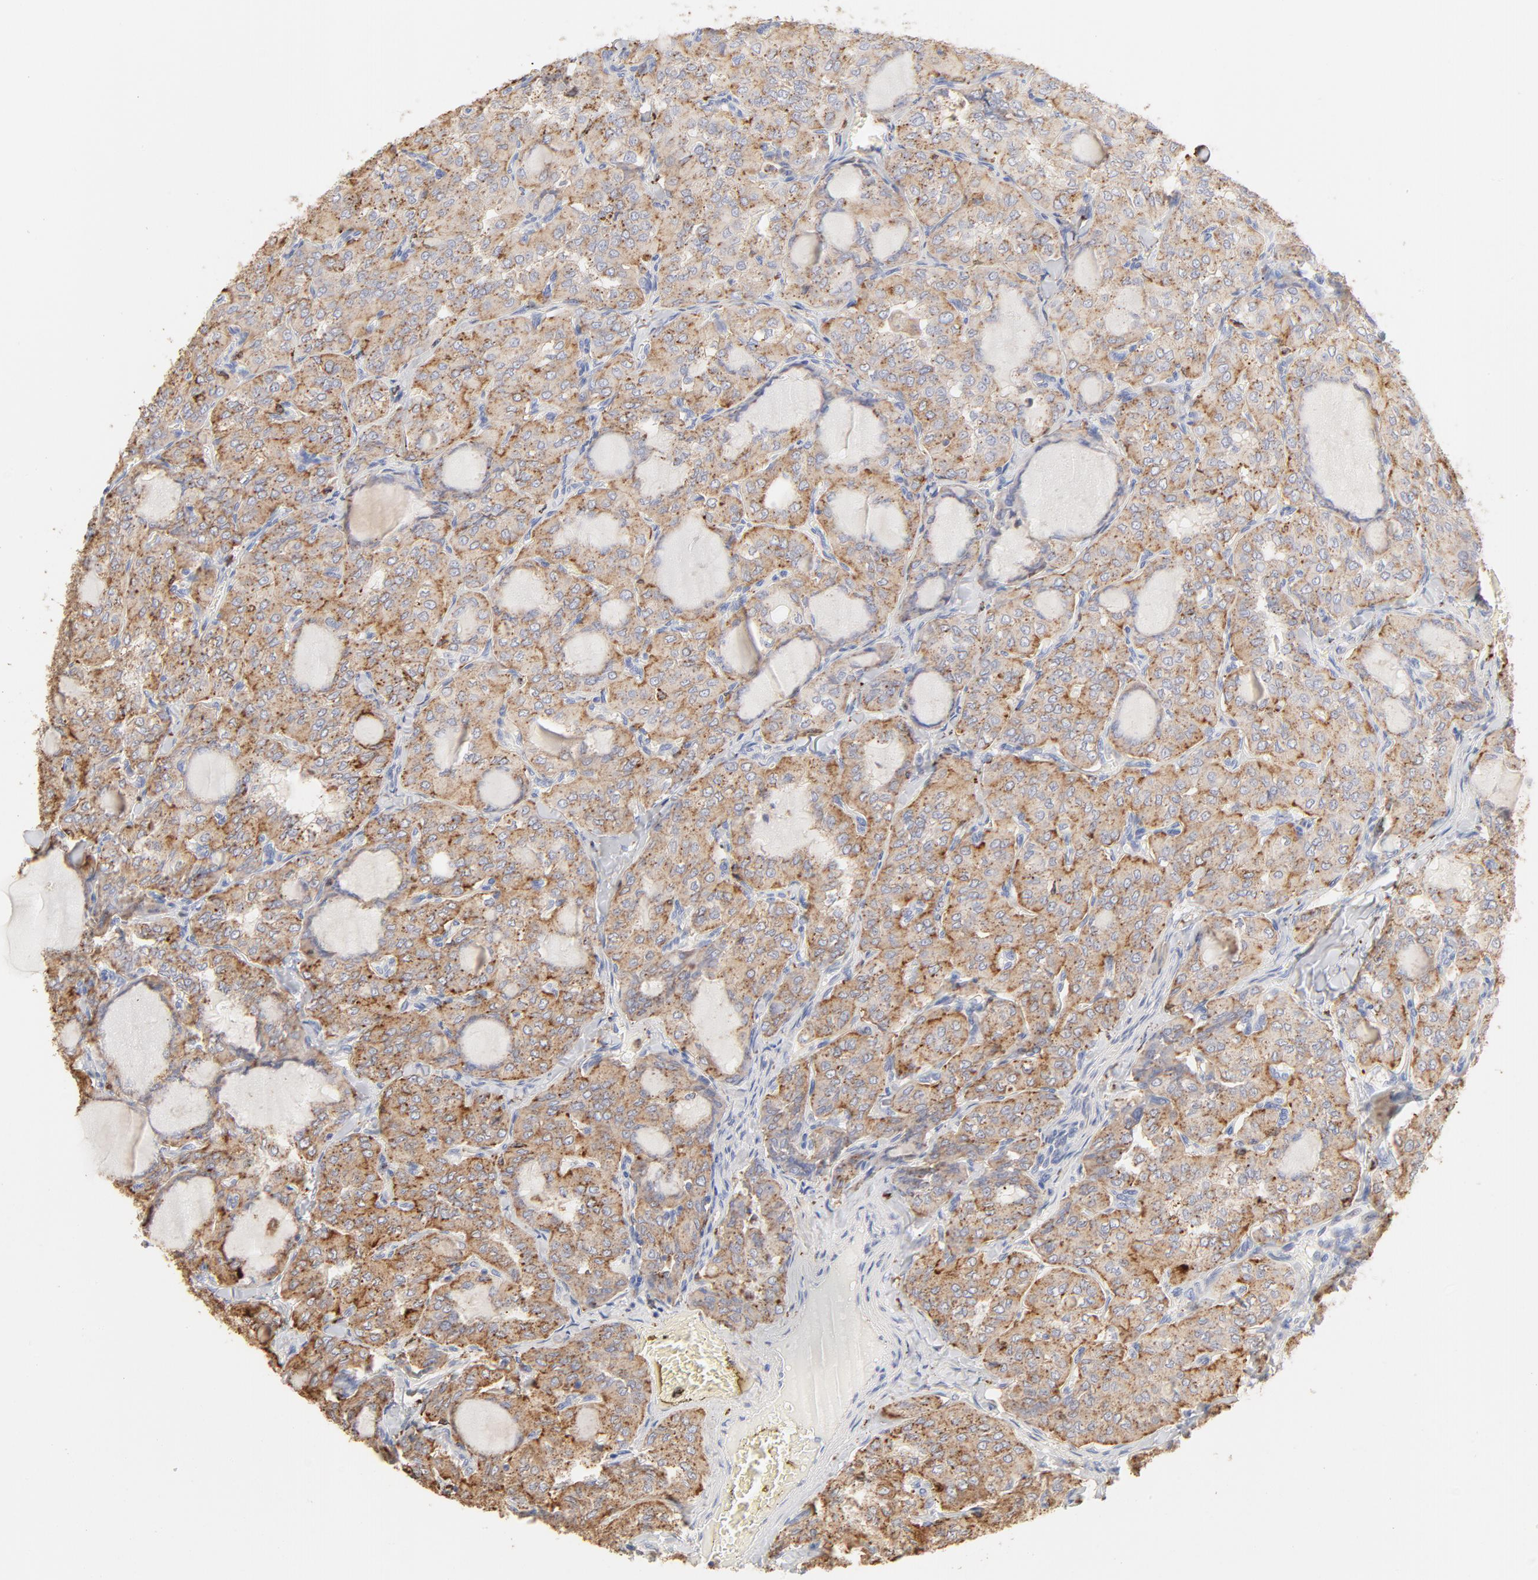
{"staining": {"intensity": "moderate", "quantity": ">75%", "location": "cytoplasmic/membranous"}, "tissue": "thyroid cancer", "cell_type": "Tumor cells", "image_type": "cancer", "snomed": [{"axis": "morphology", "description": "Papillary adenocarcinoma, NOS"}, {"axis": "topography", "description": "Thyroid gland"}], "caption": "Protein expression analysis of papillary adenocarcinoma (thyroid) displays moderate cytoplasmic/membranous staining in approximately >75% of tumor cells.", "gene": "CTSH", "patient": {"sex": "male", "age": 20}}